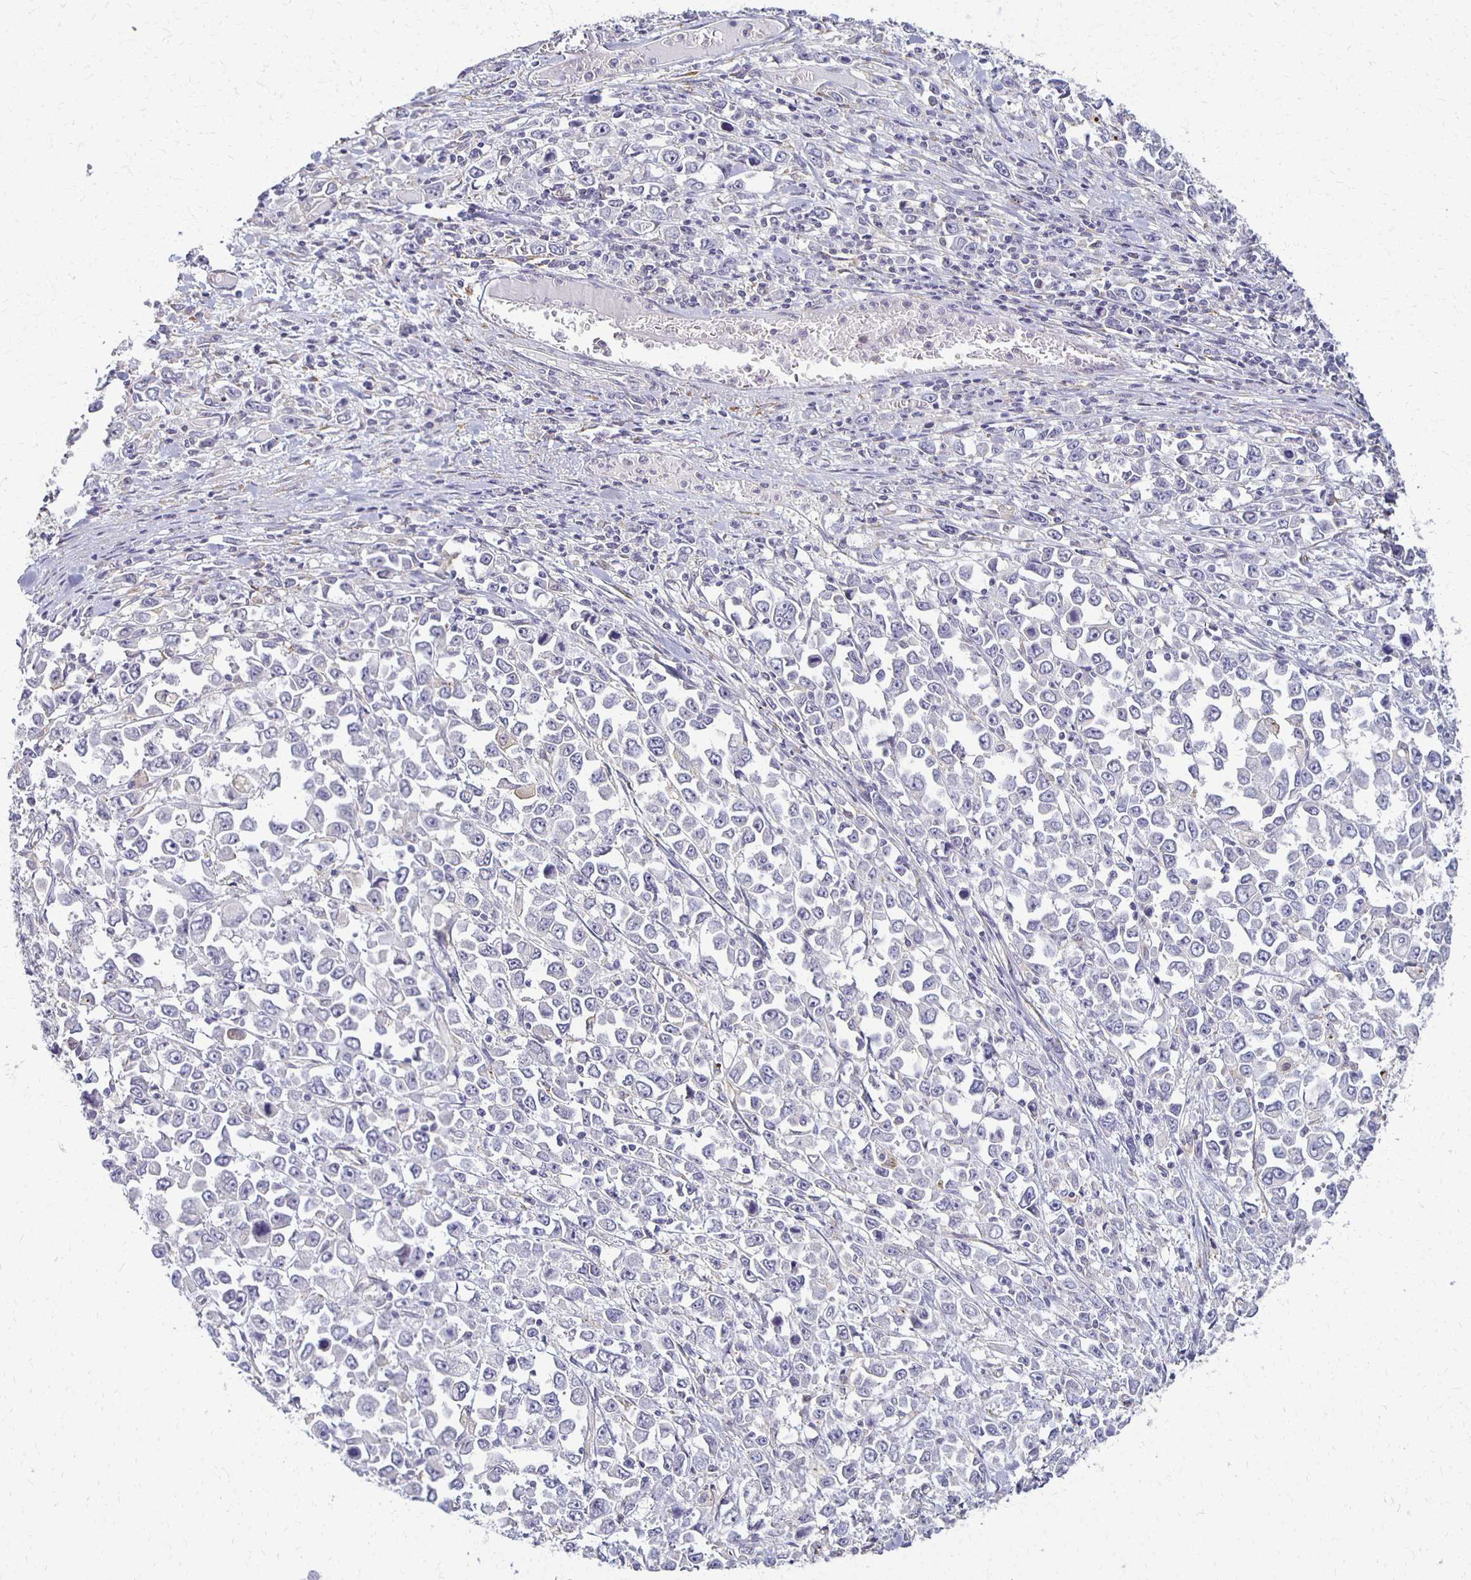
{"staining": {"intensity": "negative", "quantity": "none", "location": "none"}, "tissue": "stomach cancer", "cell_type": "Tumor cells", "image_type": "cancer", "snomed": [{"axis": "morphology", "description": "Adenocarcinoma, NOS"}, {"axis": "topography", "description": "Stomach, upper"}], "caption": "There is no significant expression in tumor cells of stomach adenocarcinoma.", "gene": "GPX4", "patient": {"sex": "male", "age": 70}}